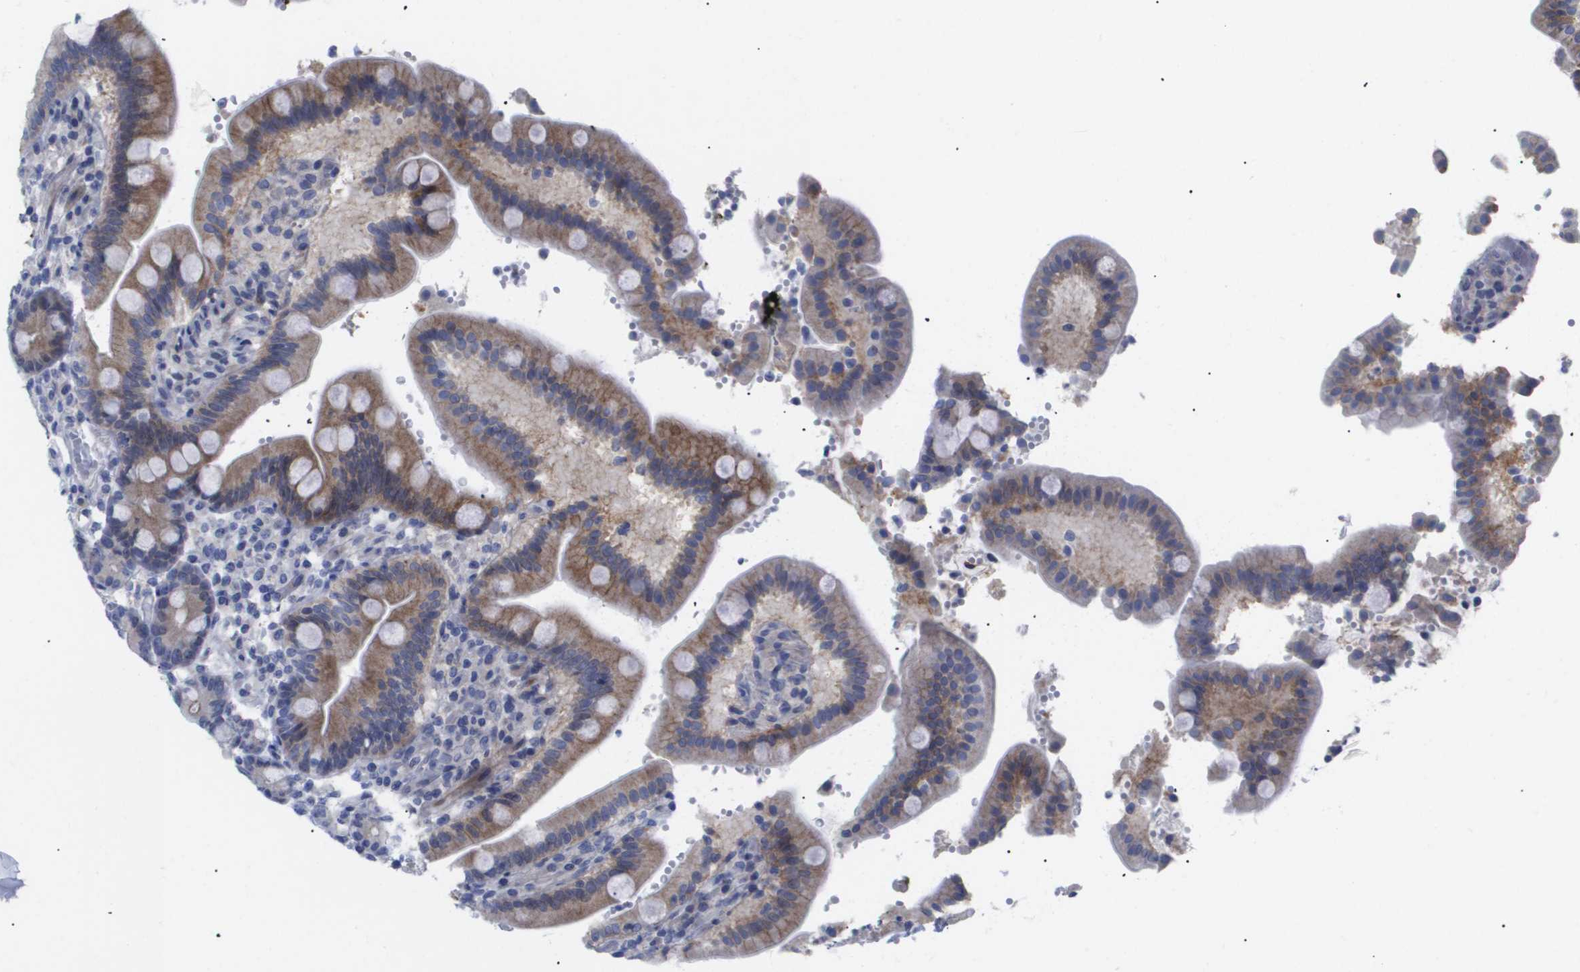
{"staining": {"intensity": "moderate", "quantity": "25%-75%", "location": "cytoplasmic/membranous"}, "tissue": "duodenum", "cell_type": "Glandular cells", "image_type": "normal", "snomed": [{"axis": "morphology", "description": "Normal tissue, NOS"}, {"axis": "topography", "description": "Small intestine, NOS"}], "caption": "Protein staining of normal duodenum exhibits moderate cytoplasmic/membranous expression in about 25%-75% of glandular cells.", "gene": "CAV3", "patient": {"sex": "female", "age": 71}}